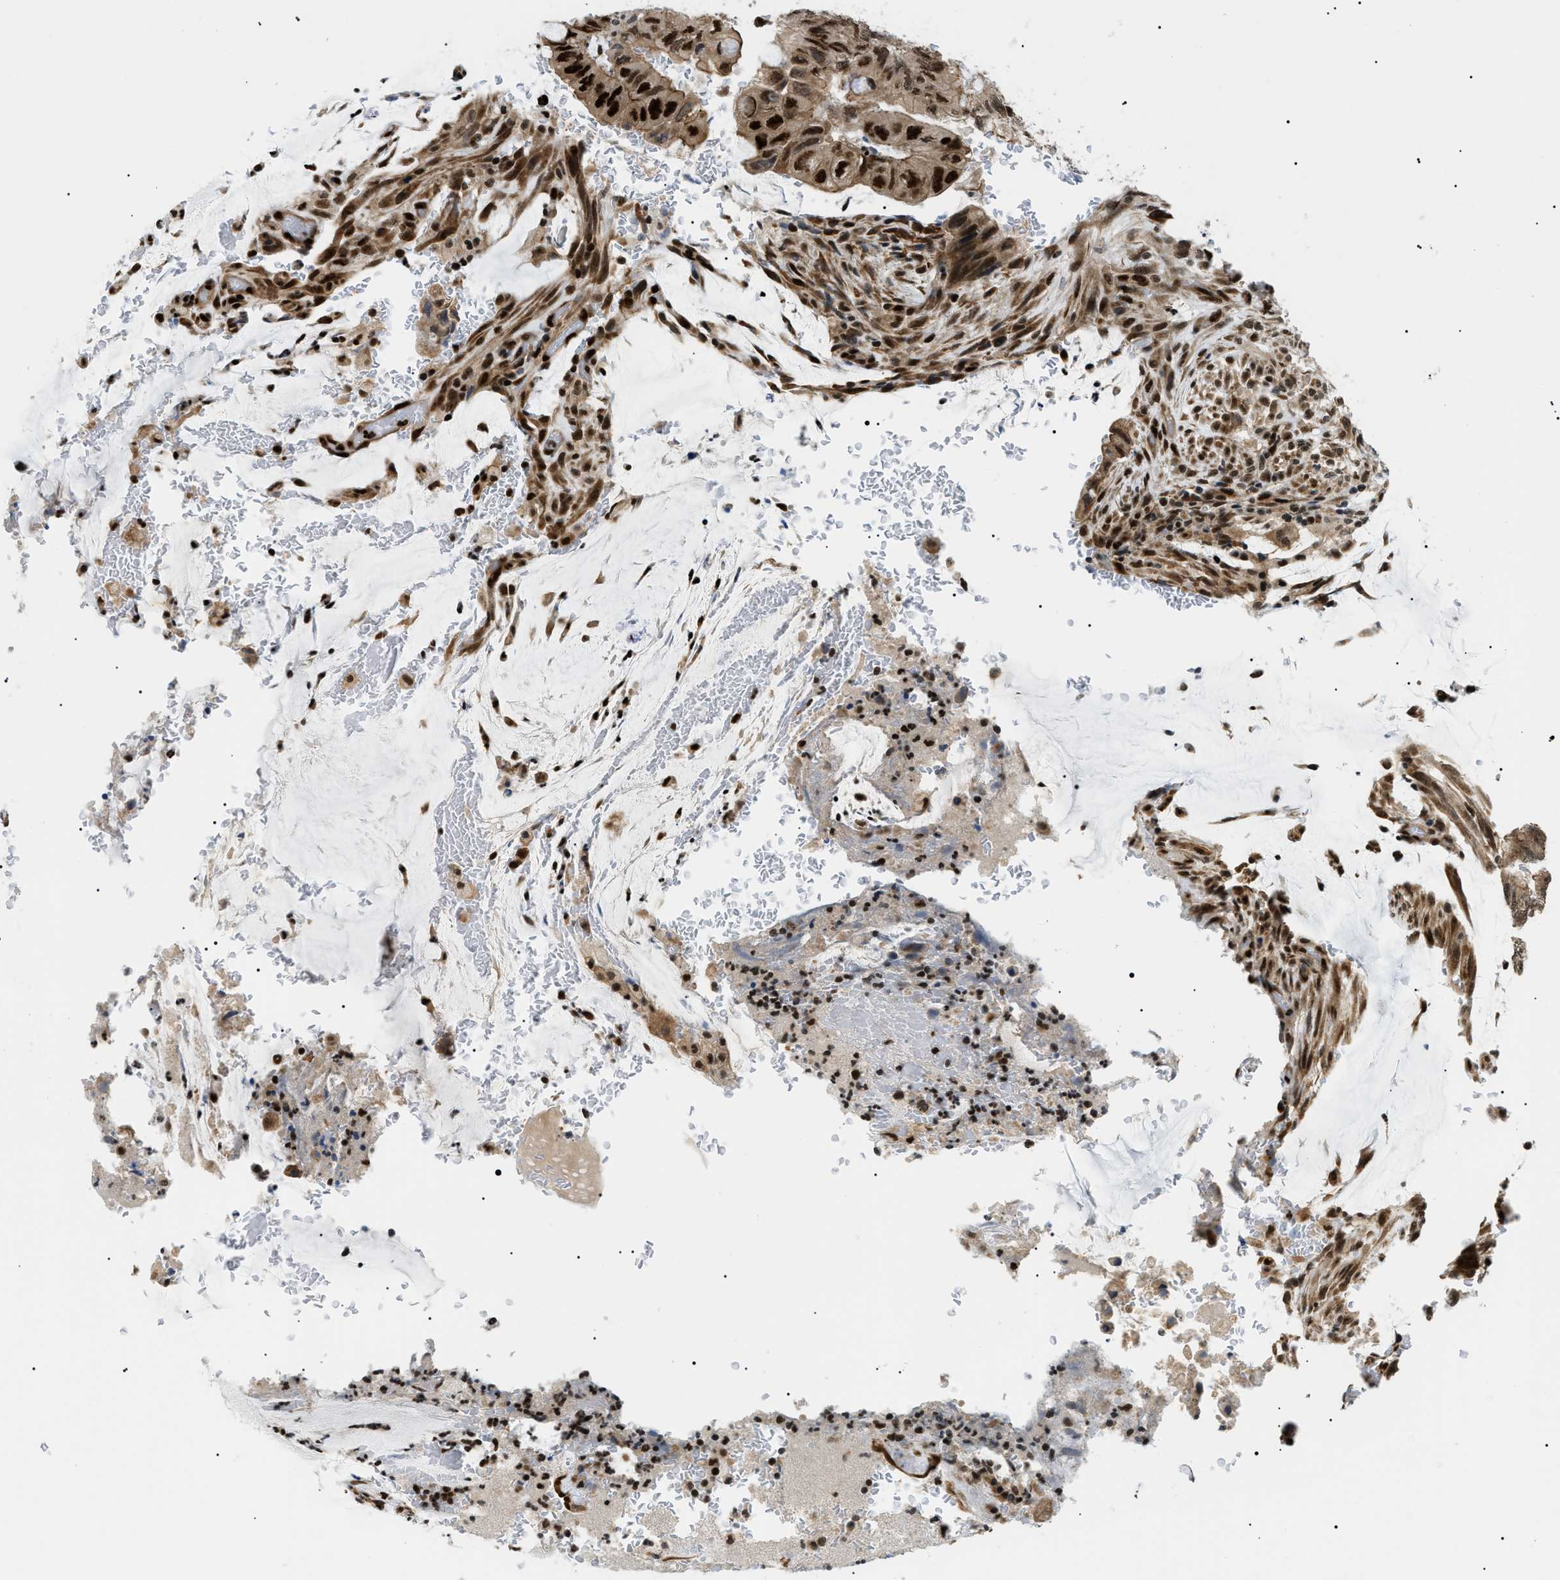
{"staining": {"intensity": "strong", "quantity": ">75%", "location": "cytoplasmic/membranous,nuclear"}, "tissue": "colorectal cancer", "cell_type": "Tumor cells", "image_type": "cancer", "snomed": [{"axis": "morphology", "description": "Normal tissue, NOS"}, {"axis": "morphology", "description": "Adenocarcinoma, NOS"}, {"axis": "topography", "description": "Rectum"}], "caption": "Immunohistochemical staining of human colorectal adenocarcinoma shows high levels of strong cytoplasmic/membranous and nuclear positivity in approximately >75% of tumor cells.", "gene": "CWC25", "patient": {"sex": "male", "age": 92}}